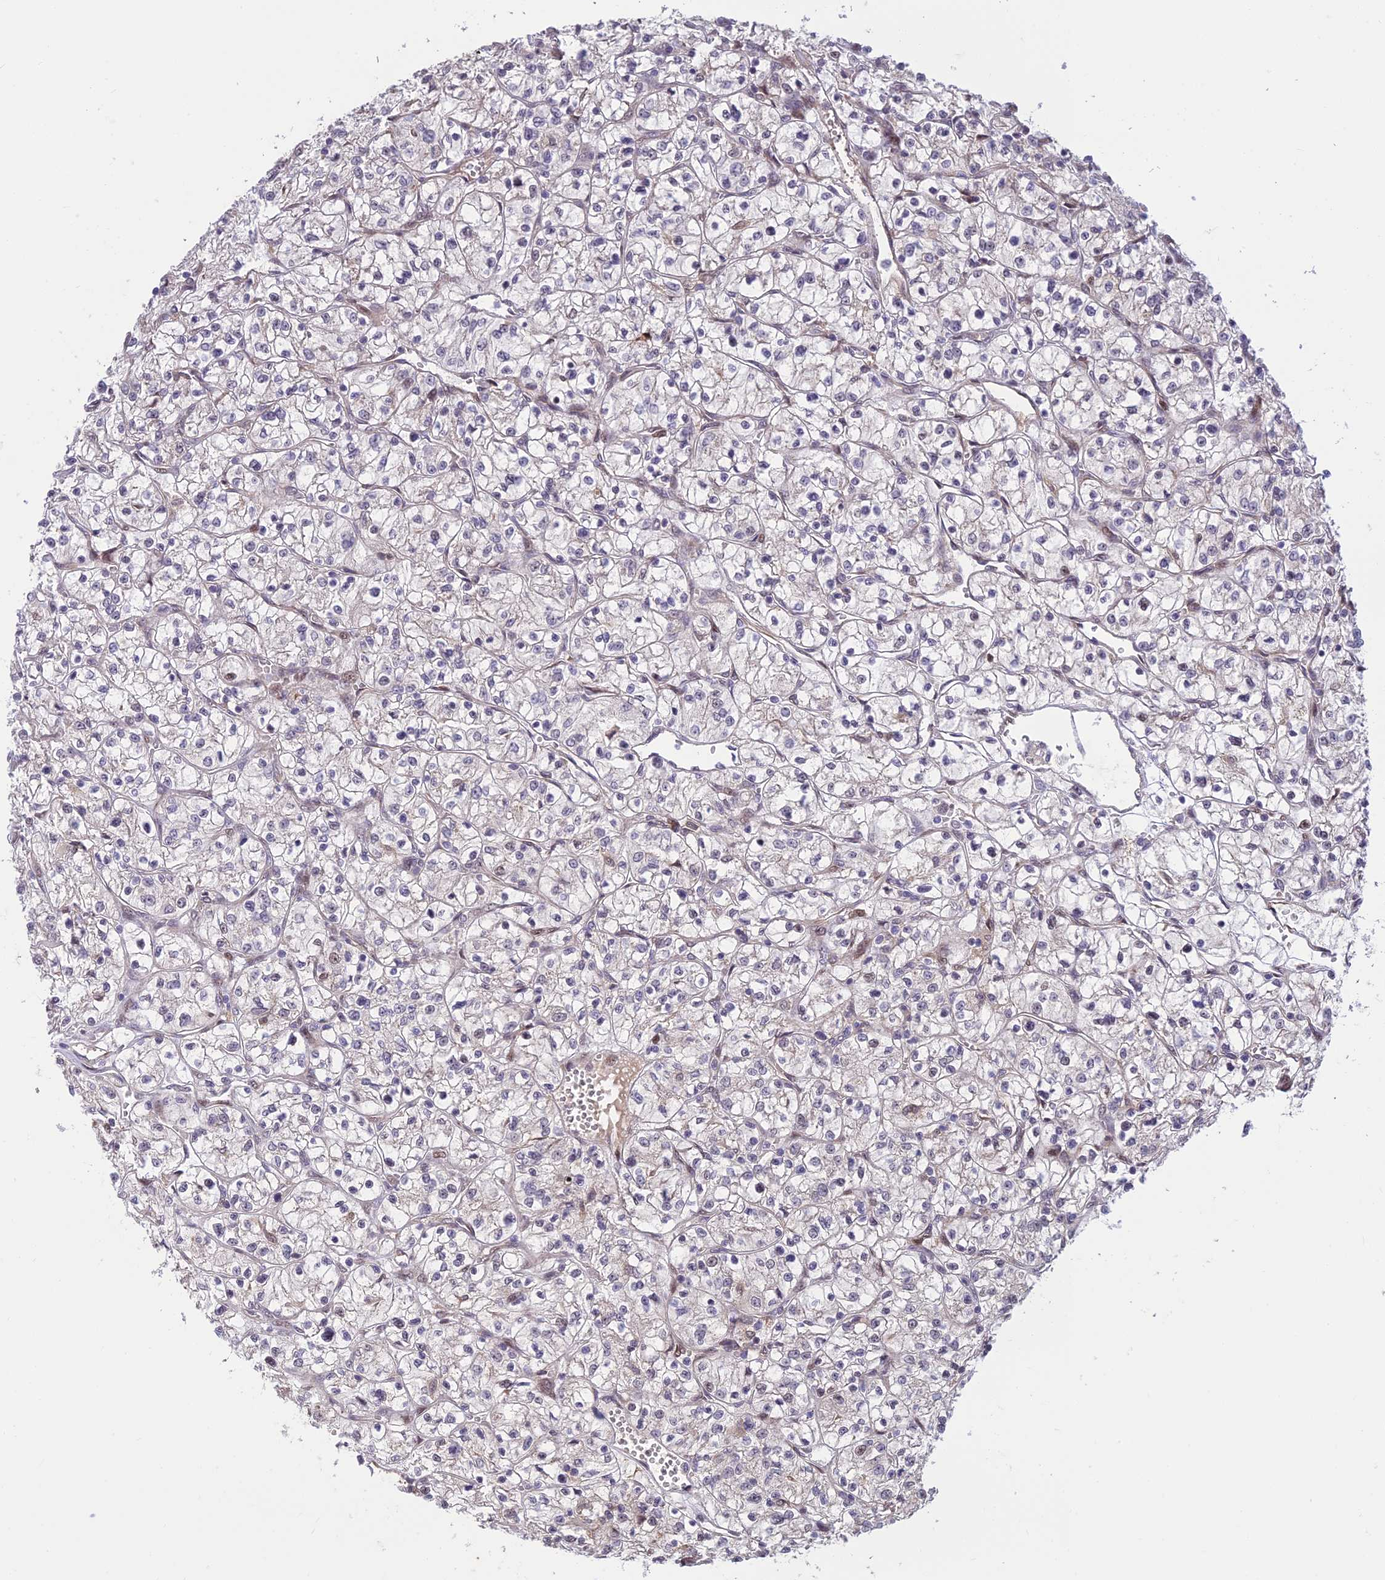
{"staining": {"intensity": "negative", "quantity": "none", "location": "none"}, "tissue": "renal cancer", "cell_type": "Tumor cells", "image_type": "cancer", "snomed": [{"axis": "morphology", "description": "Adenocarcinoma, NOS"}, {"axis": "topography", "description": "Kidney"}], "caption": "This is an immunohistochemistry photomicrograph of human renal adenocarcinoma. There is no positivity in tumor cells.", "gene": "UFSP2", "patient": {"sex": "female", "age": 64}}